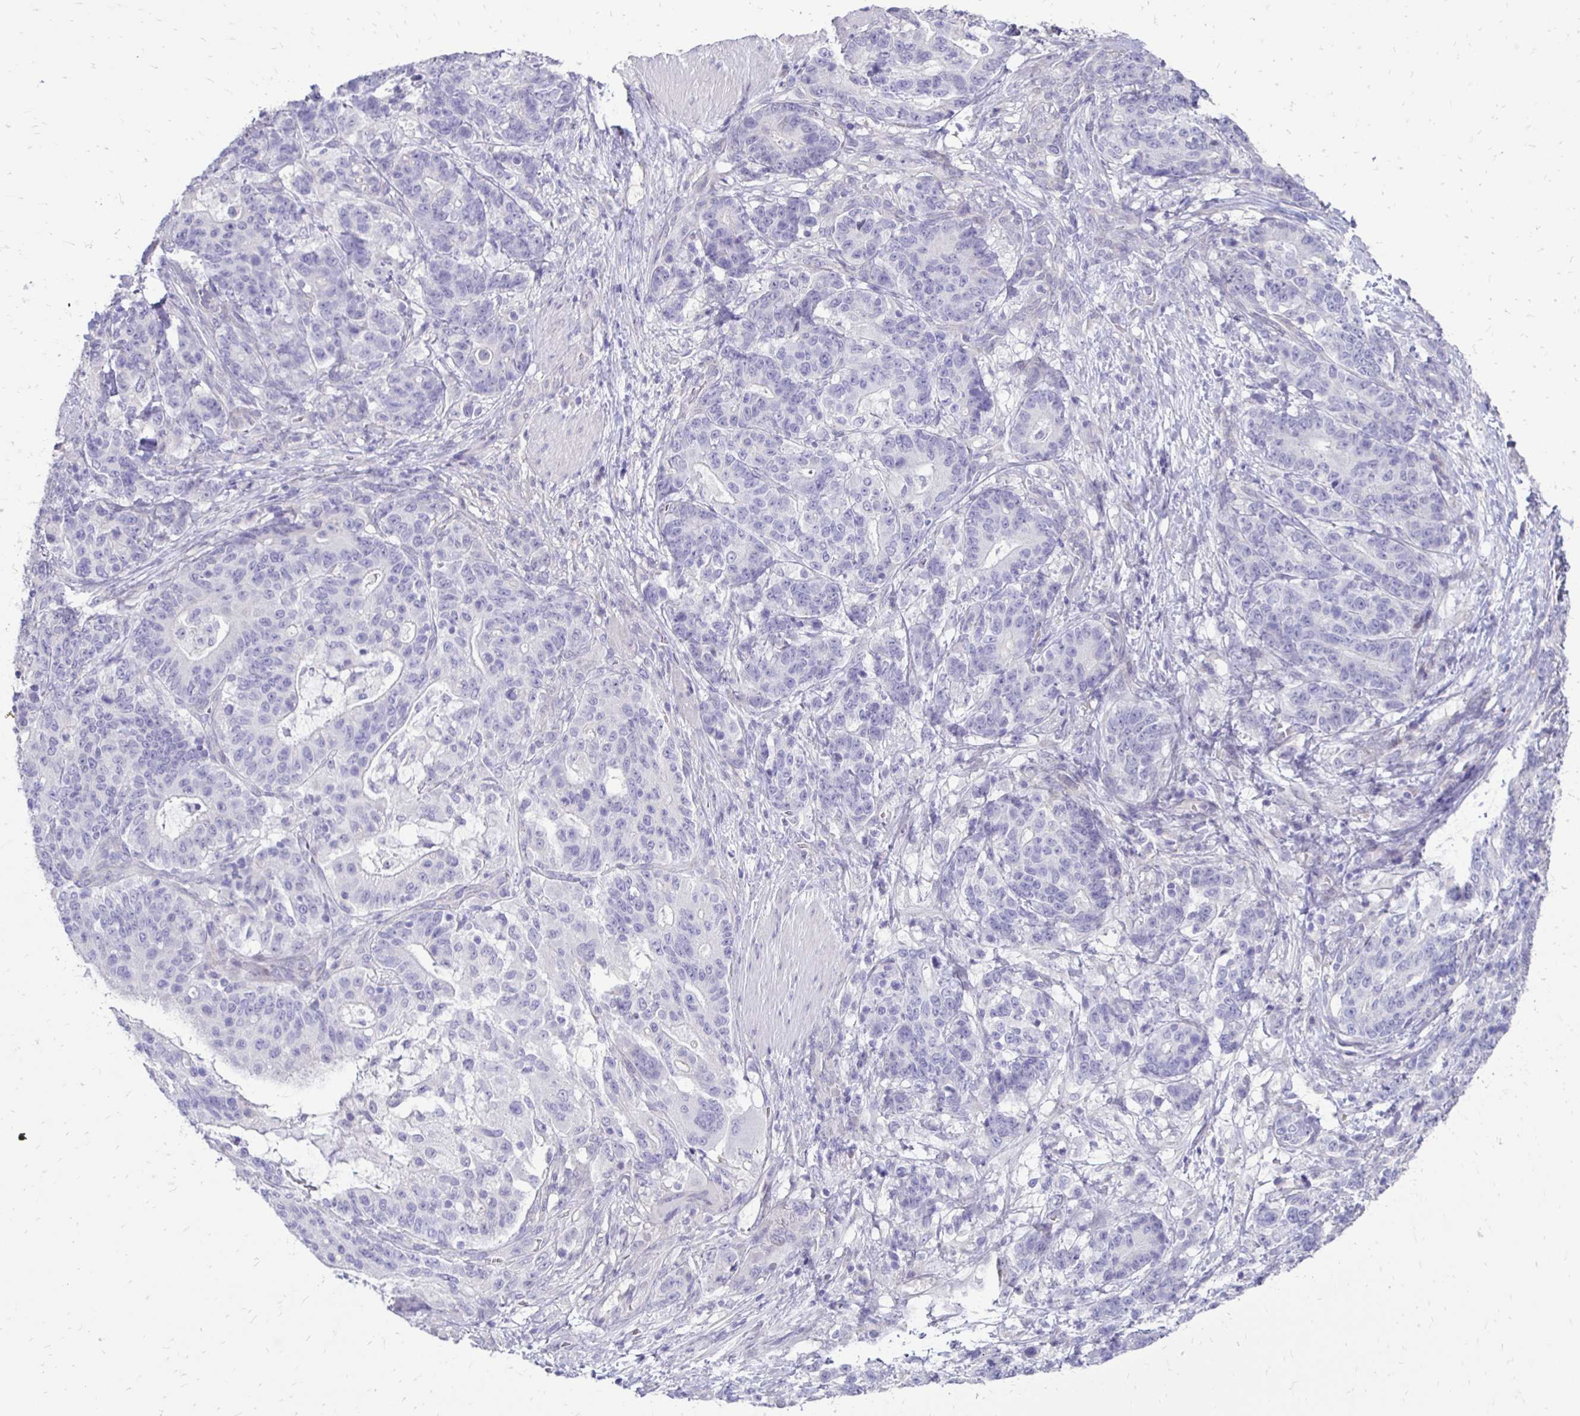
{"staining": {"intensity": "negative", "quantity": "none", "location": "none"}, "tissue": "stomach cancer", "cell_type": "Tumor cells", "image_type": "cancer", "snomed": [{"axis": "morphology", "description": "Normal tissue, NOS"}, {"axis": "morphology", "description": "Adenocarcinoma, NOS"}, {"axis": "topography", "description": "Stomach"}], "caption": "This is an immunohistochemistry histopathology image of human adenocarcinoma (stomach). There is no positivity in tumor cells.", "gene": "GAS2", "patient": {"sex": "female", "age": 64}}